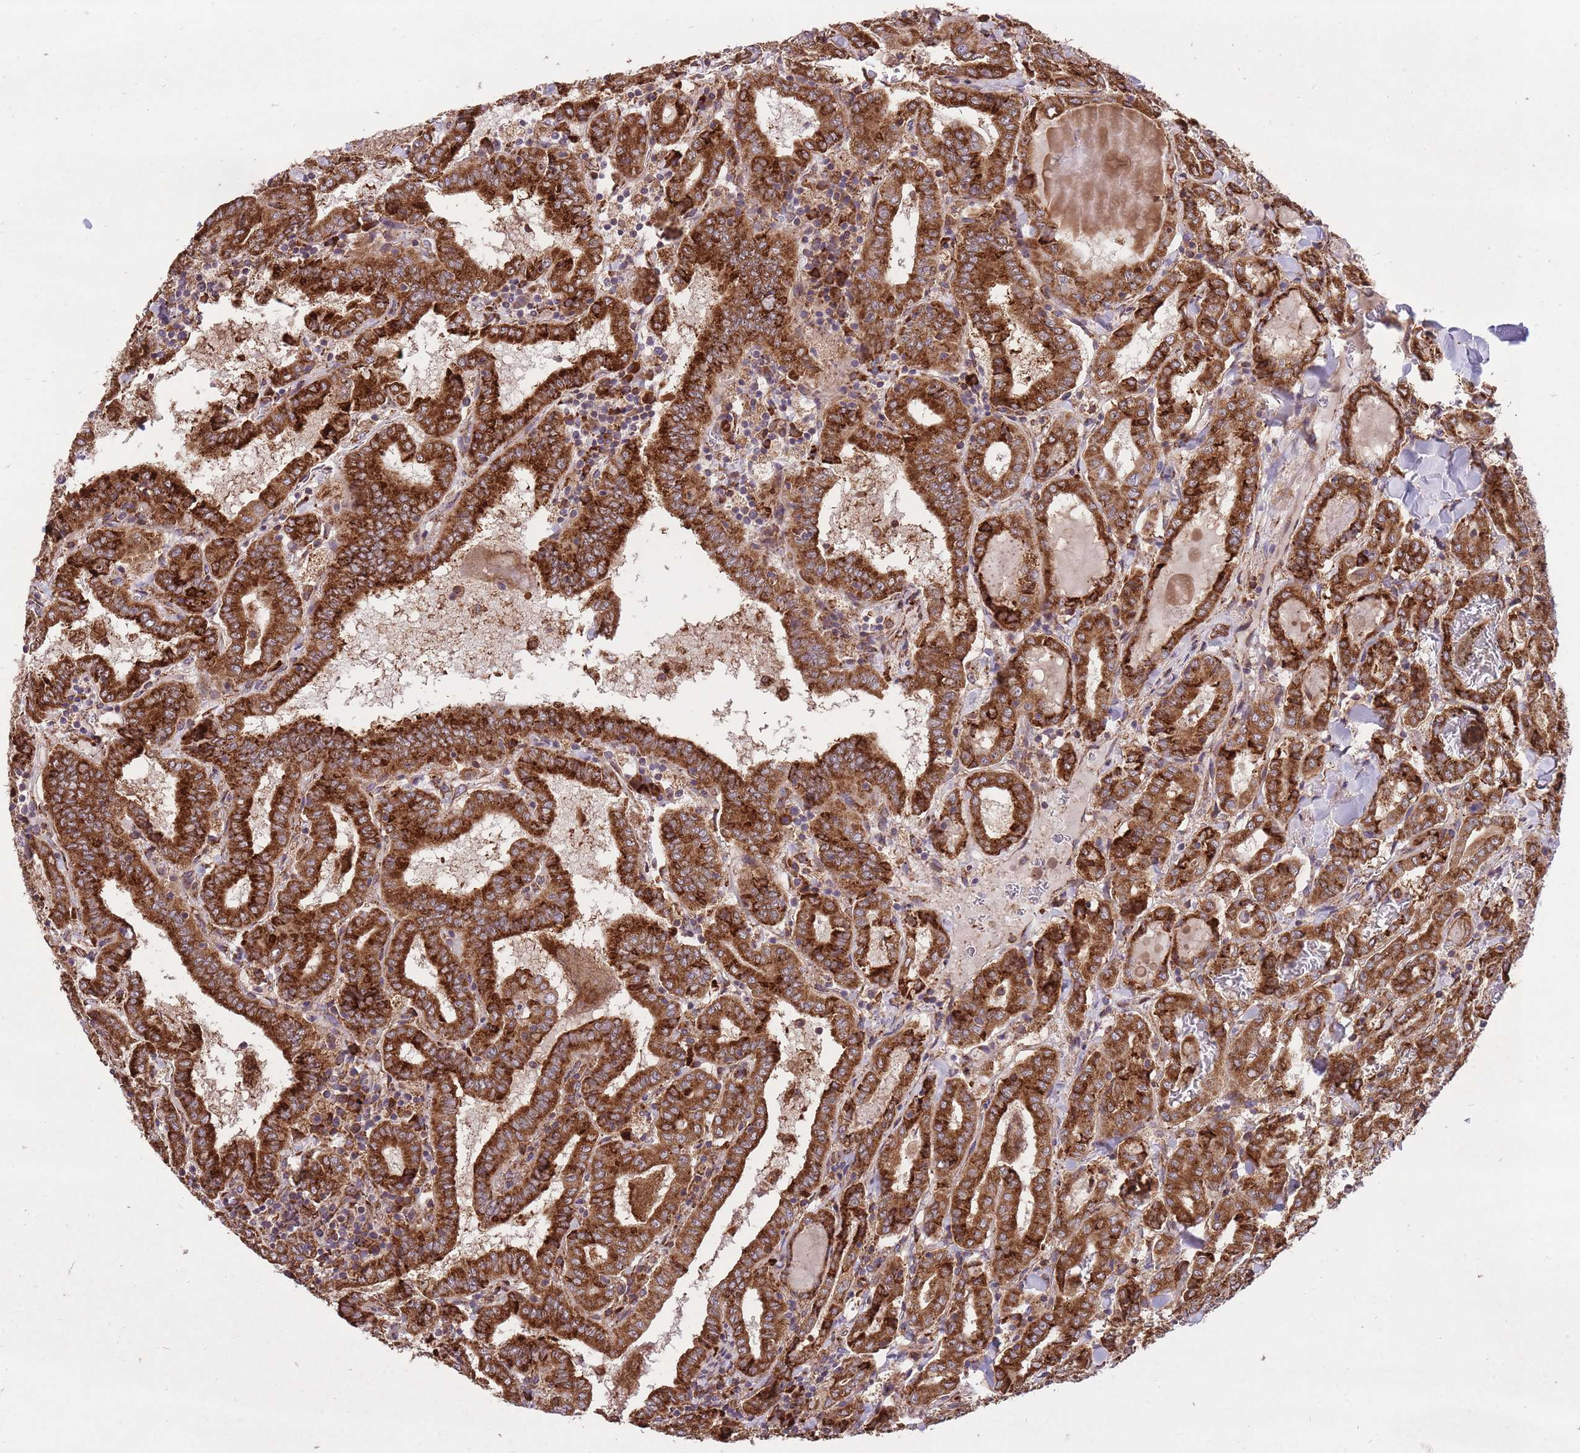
{"staining": {"intensity": "strong", "quantity": ">75%", "location": "cytoplasmic/membranous"}, "tissue": "thyroid cancer", "cell_type": "Tumor cells", "image_type": "cancer", "snomed": [{"axis": "morphology", "description": "Papillary adenocarcinoma, NOS"}, {"axis": "topography", "description": "Thyroid gland"}], "caption": "Immunohistochemical staining of thyroid papillary adenocarcinoma shows high levels of strong cytoplasmic/membranous positivity in approximately >75% of tumor cells.", "gene": "TTLL3", "patient": {"sex": "female", "age": 72}}